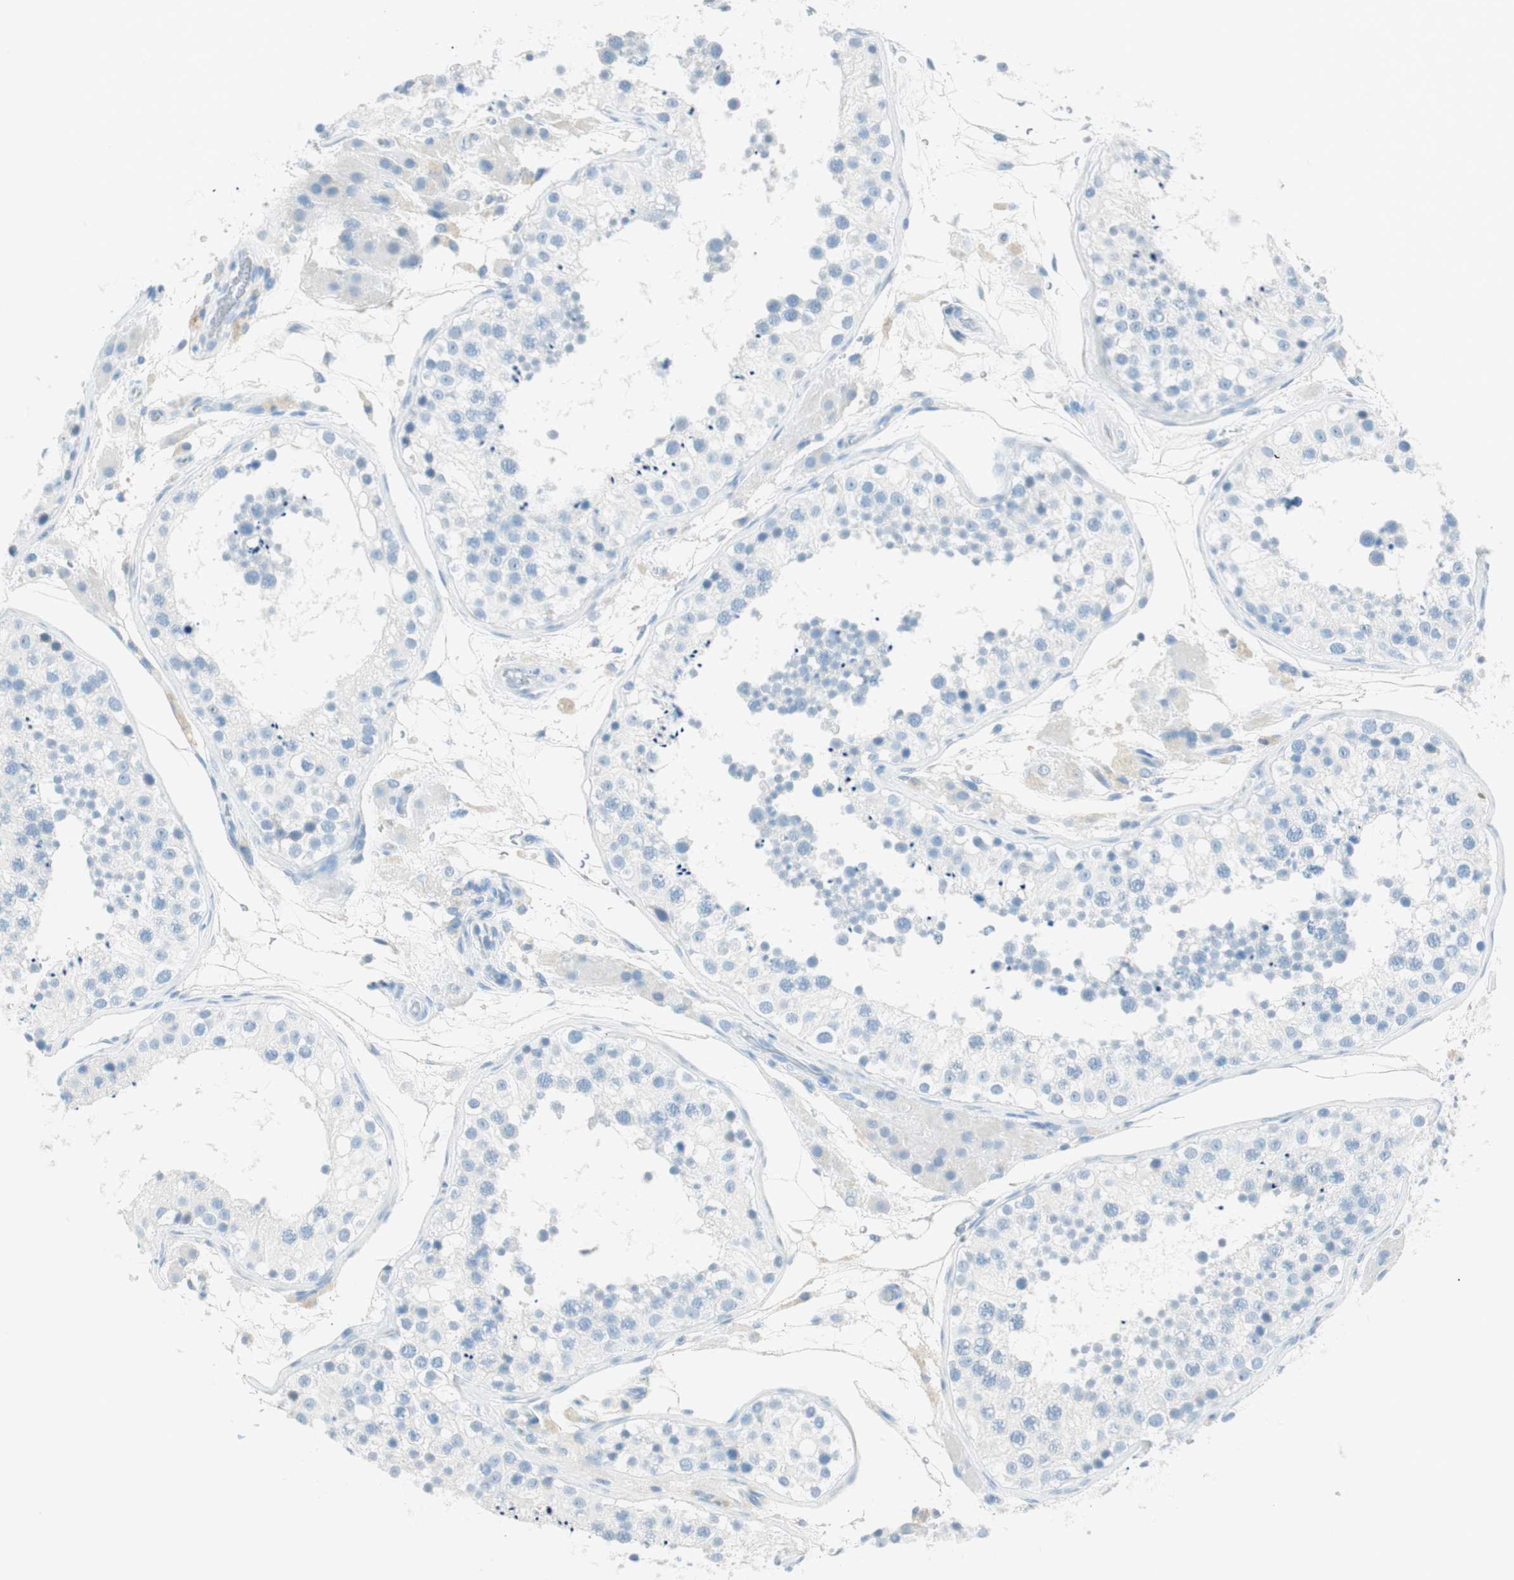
{"staining": {"intensity": "negative", "quantity": "none", "location": "none"}, "tissue": "testis", "cell_type": "Cells in seminiferous ducts", "image_type": "normal", "snomed": [{"axis": "morphology", "description": "Normal tissue, NOS"}, {"axis": "topography", "description": "Testis"}], "caption": "IHC of normal testis displays no positivity in cells in seminiferous ducts. (Brightfield microscopy of DAB immunohistochemistry (IHC) at high magnification).", "gene": "TNFRSF13C", "patient": {"sex": "male", "age": 26}}